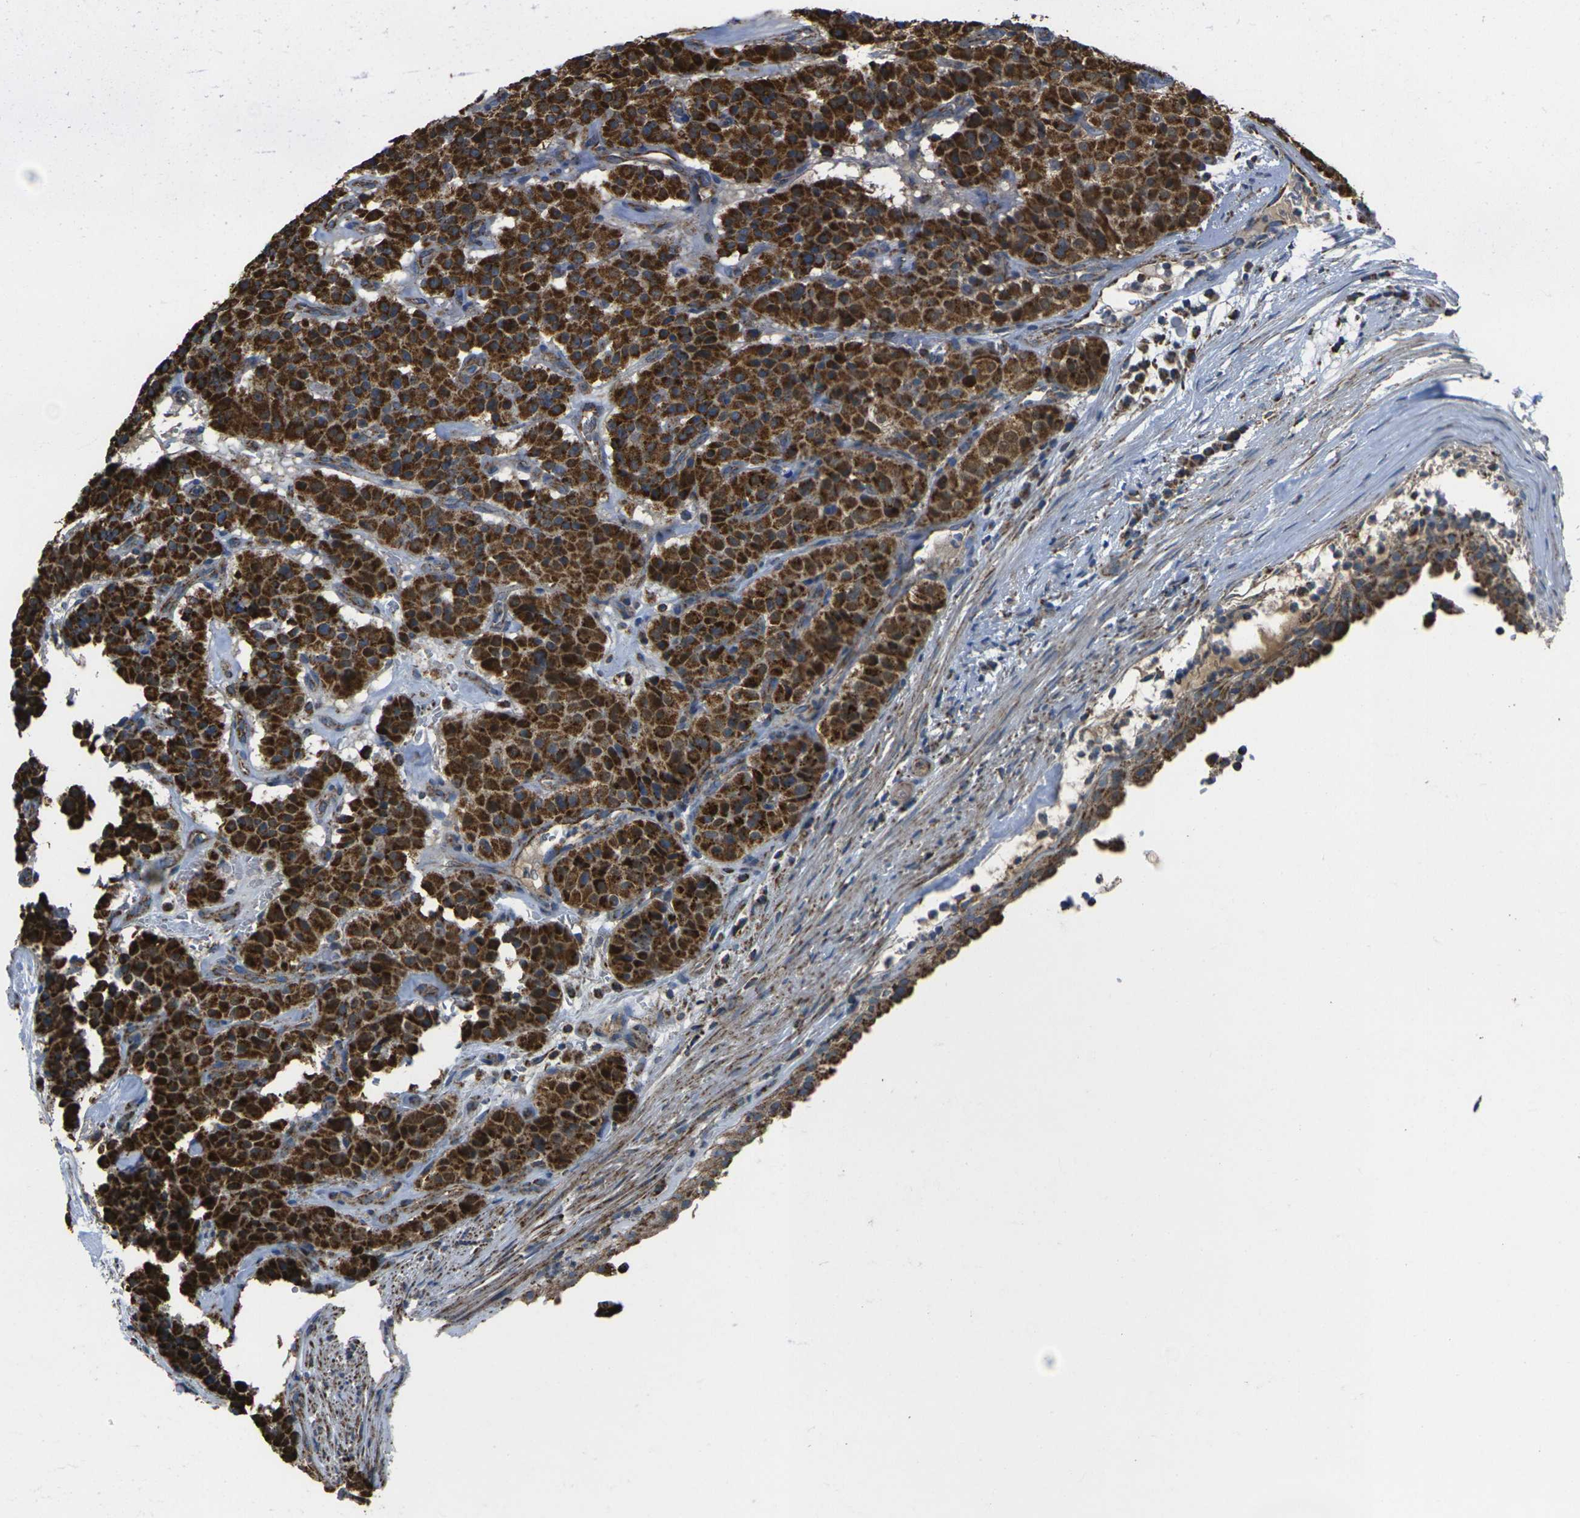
{"staining": {"intensity": "strong", "quantity": ">75%", "location": "cytoplasmic/membranous"}, "tissue": "carcinoid", "cell_type": "Tumor cells", "image_type": "cancer", "snomed": [{"axis": "morphology", "description": "Carcinoid, malignant, NOS"}, {"axis": "topography", "description": "Lung"}], "caption": "Protein analysis of carcinoid (malignant) tissue demonstrates strong cytoplasmic/membranous staining in approximately >75% of tumor cells.", "gene": "KLHL5", "patient": {"sex": "male", "age": 30}}